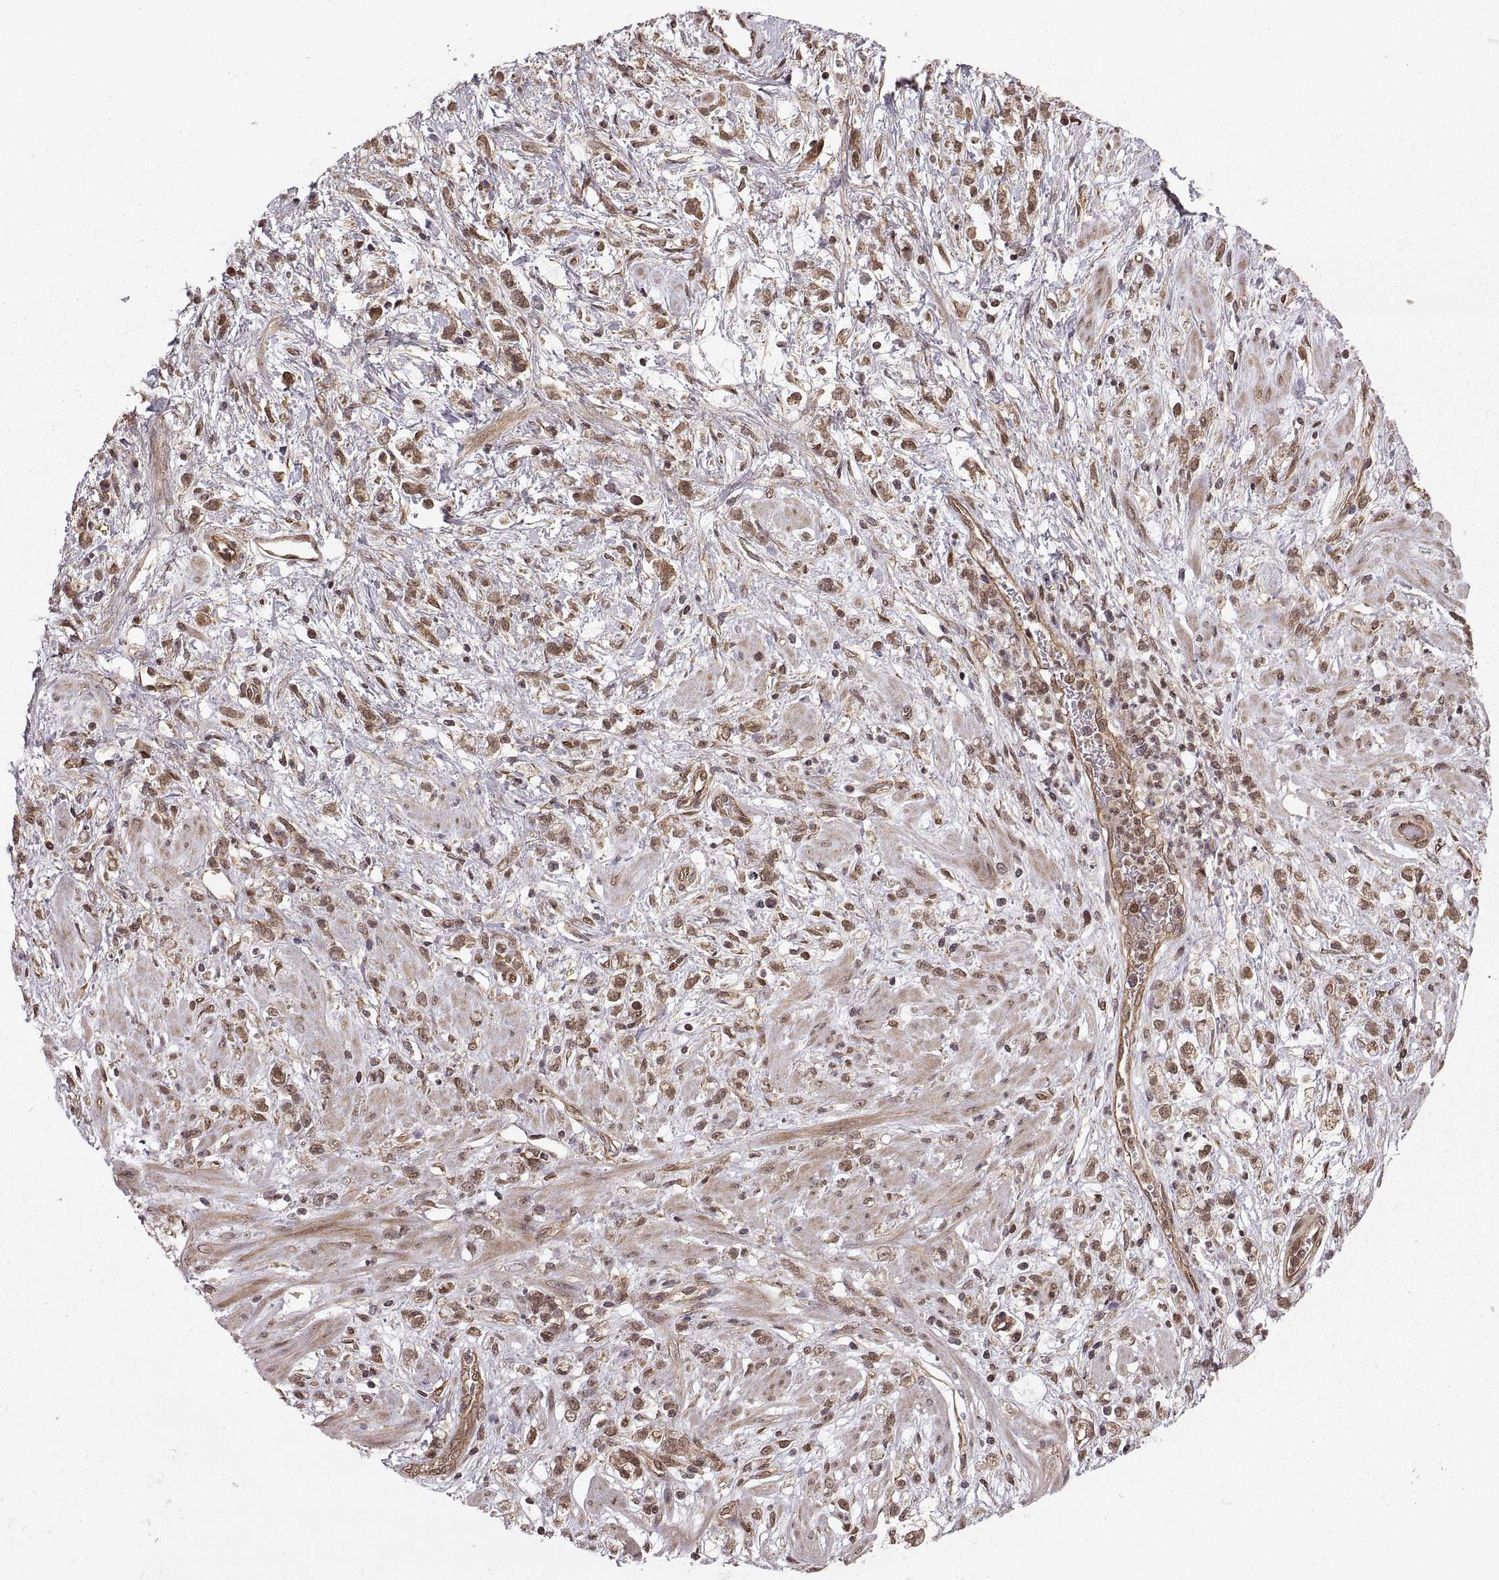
{"staining": {"intensity": "moderate", "quantity": ">75%", "location": "cytoplasmic/membranous"}, "tissue": "stomach cancer", "cell_type": "Tumor cells", "image_type": "cancer", "snomed": [{"axis": "morphology", "description": "Adenocarcinoma, NOS"}, {"axis": "topography", "description": "Stomach"}], "caption": "Brown immunohistochemical staining in adenocarcinoma (stomach) displays moderate cytoplasmic/membranous expression in about >75% of tumor cells.", "gene": "DEDD", "patient": {"sex": "female", "age": 60}}